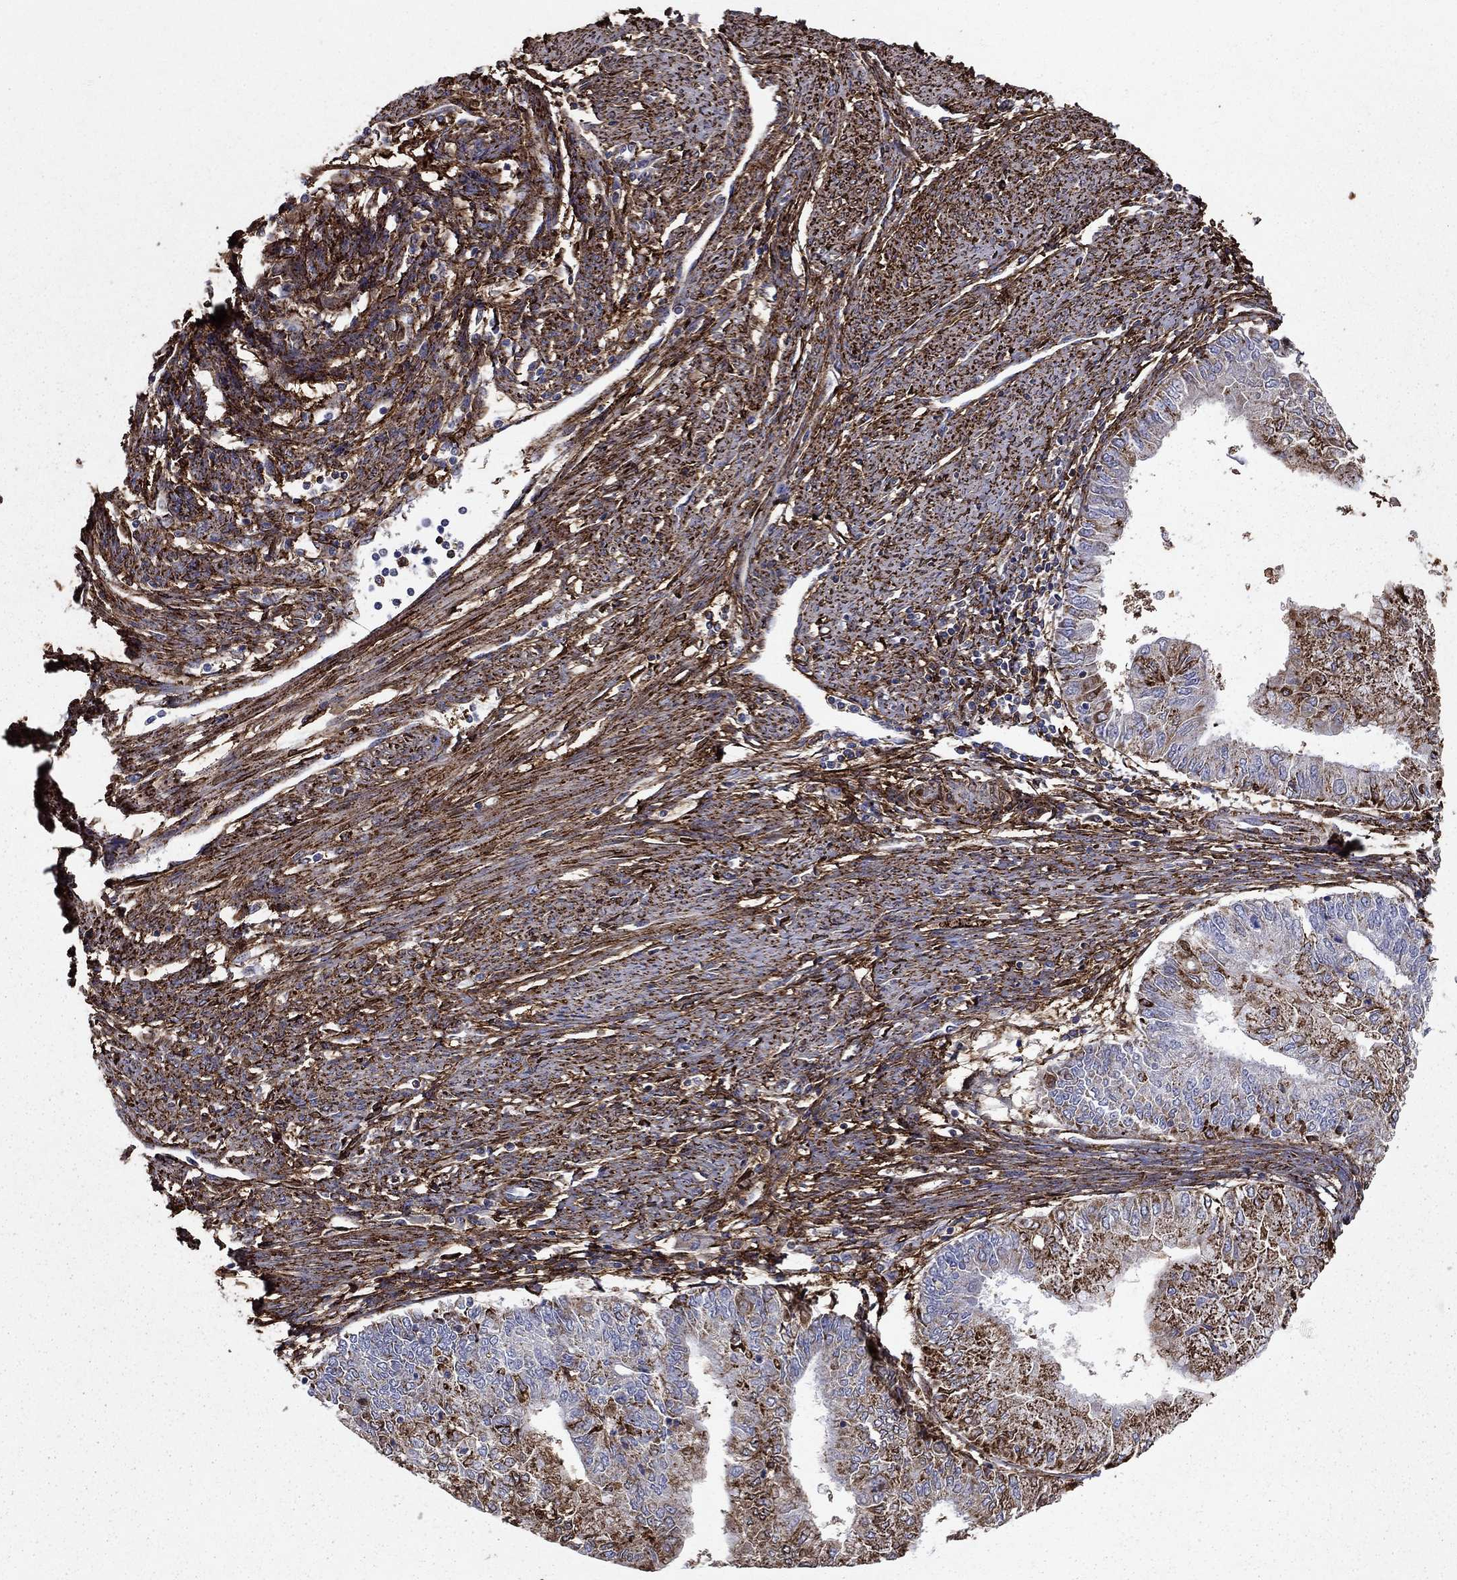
{"staining": {"intensity": "moderate", "quantity": "25%-75%", "location": "cytoplasmic/membranous"}, "tissue": "endometrial cancer", "cell_type": "Tumor cells", "image_type": "cancer", "snomed": [{"axis": "morphology", "description": "Adenocarcinoma, NOS"}, {"axis": "topography", "description": "Endometrium"}], "caption": "IHC photomicrograph of endometrial adenocarcinoma stained for a protein (brown), which demonstrates medium levels of moderate cytoplasmic/membranous expression in about 25%-75% of tumor cells.", "gene": "PLAU", "patient": {"sex": "female", "age": 59}}